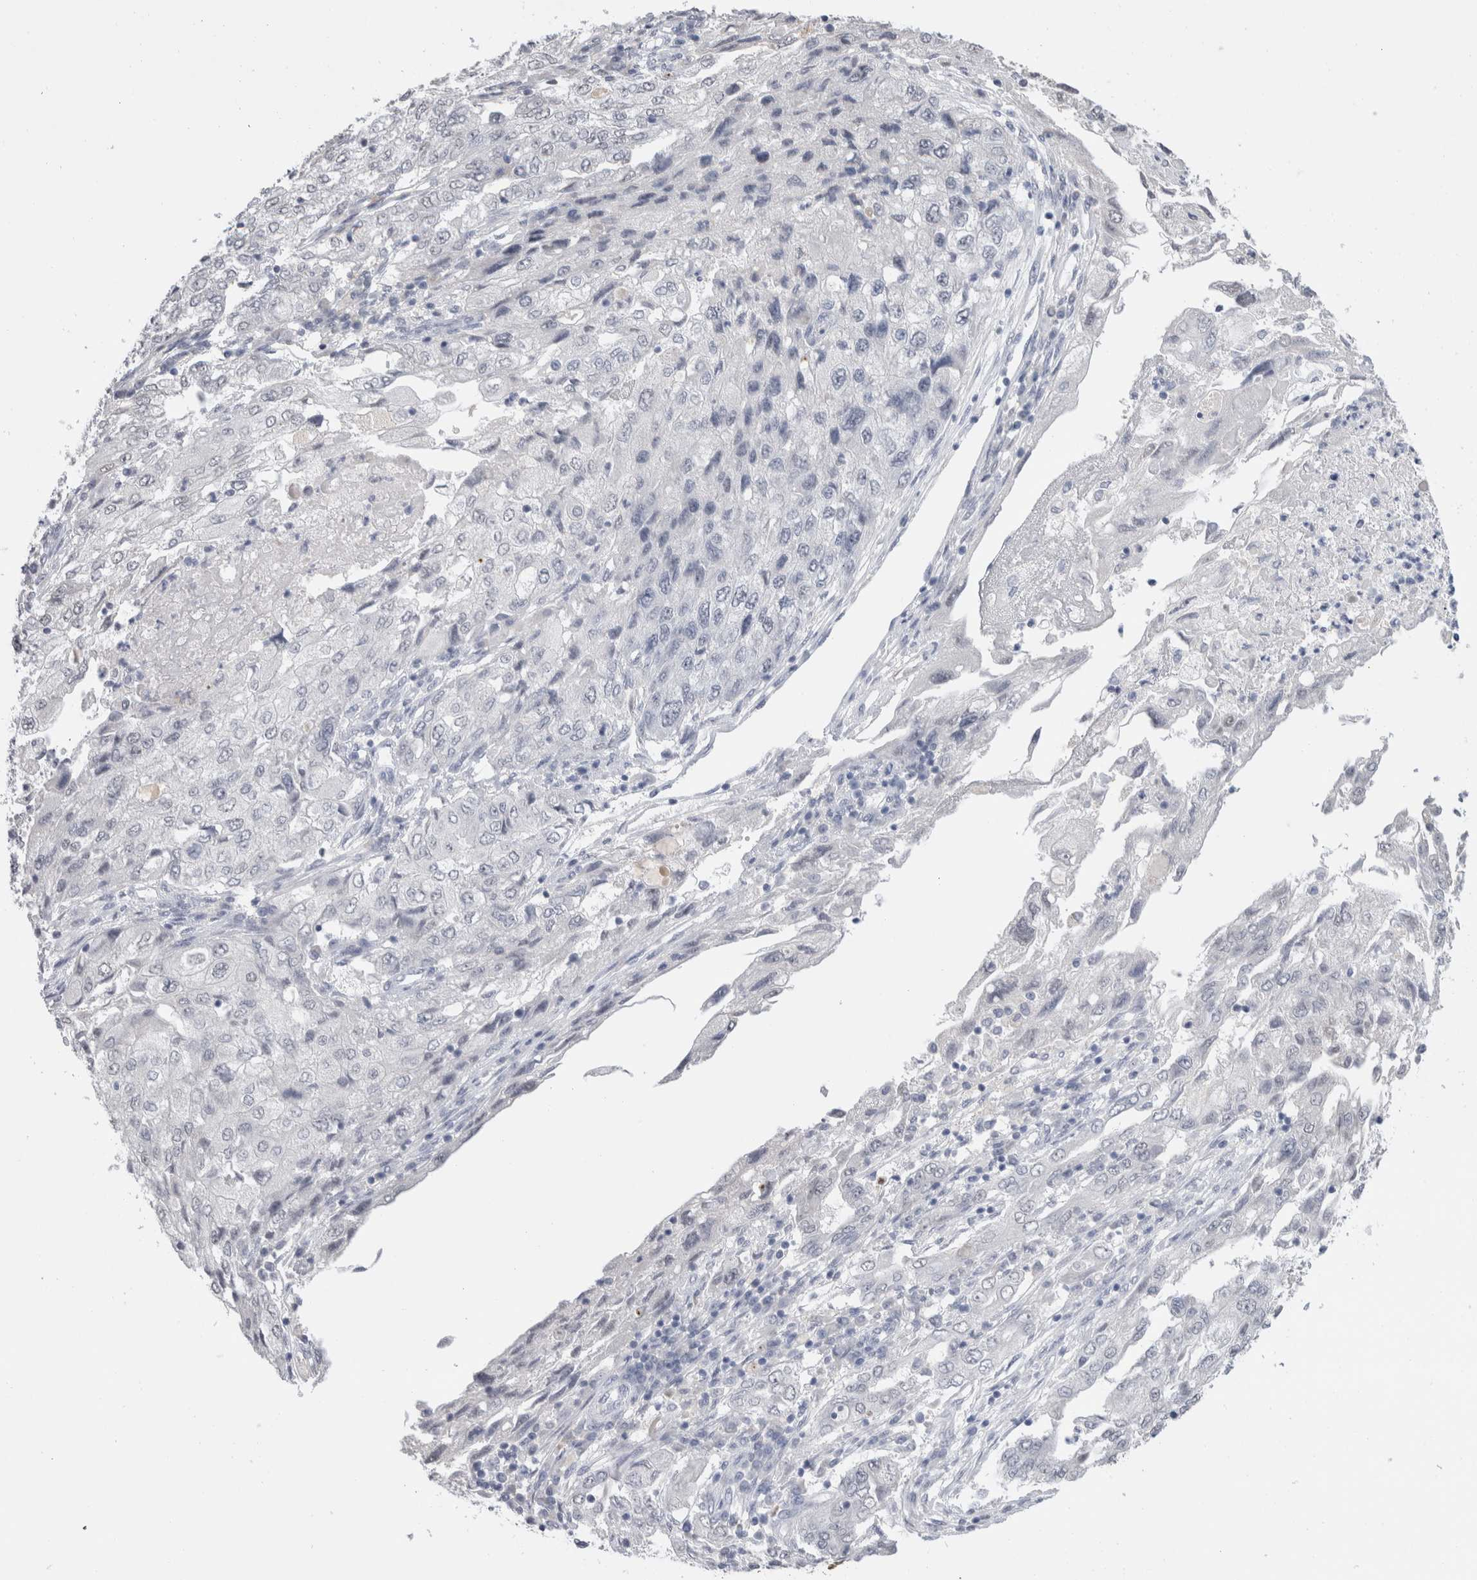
{"staining": {"intensity": "negative", "quantity": "none", "location": "none"}, "tissue": "endometrial cancer", "cell_type": "Tumor cells", "image_type": "cancer", "snomed": [{"axis": "morphology", "description": "Adenocarcinoma, NOS"}, {"axis": "topography", "description": "Endometrium"}], "caption": "There is no significant positivity in tumor cells of endometrial adenocarcinoma. The staining was performed using DAB (3,3'-diaminobenzidine) to visualize the protein expression in brown, while the nuclei were stained in blue with hematoxylin (Magnification: 20x).", "gene": "CADM3", "patient": {"sex": "female", "age": 49}}